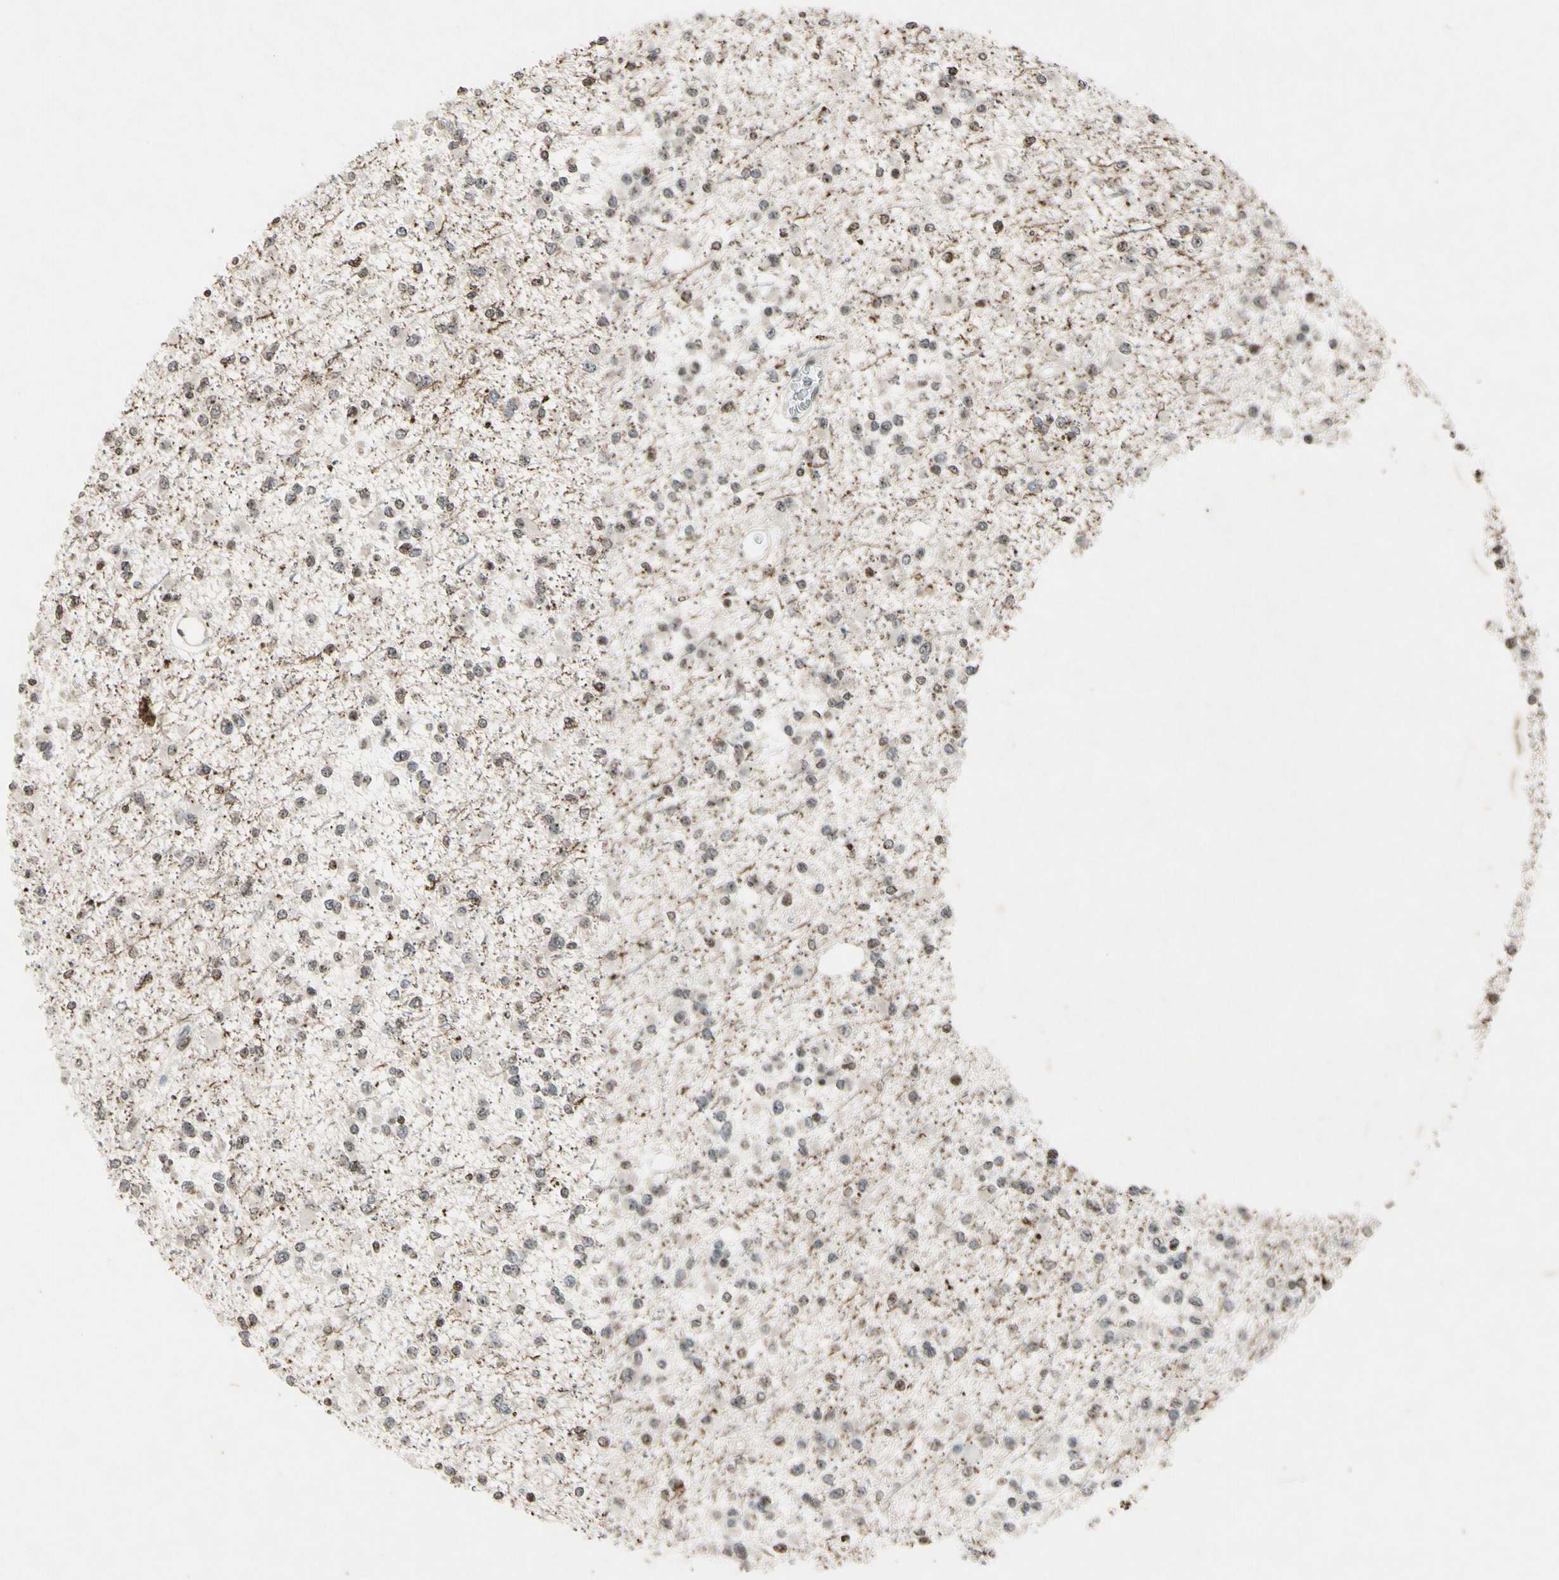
{"staining": {"intensity": "weak", "quantity": ">75%", "location": "cytoplasmic/membranous"}, "tissue": "glioma", "cell_type": "Tumor cells", "image_type": "cancer", "snomed": [{"axis": "morphology", "description": "Glioma, malignant, Low grade"}, {"axis": "topography", "description": "Brain"}], "caption": "The immunohistochemical stain shows weak cytoplasmic/membranous staining in tumor cells of malignant low-grade glioma tissue.", "gene": "CLDN11", "patient": {"sex": "female", "age": 22}}